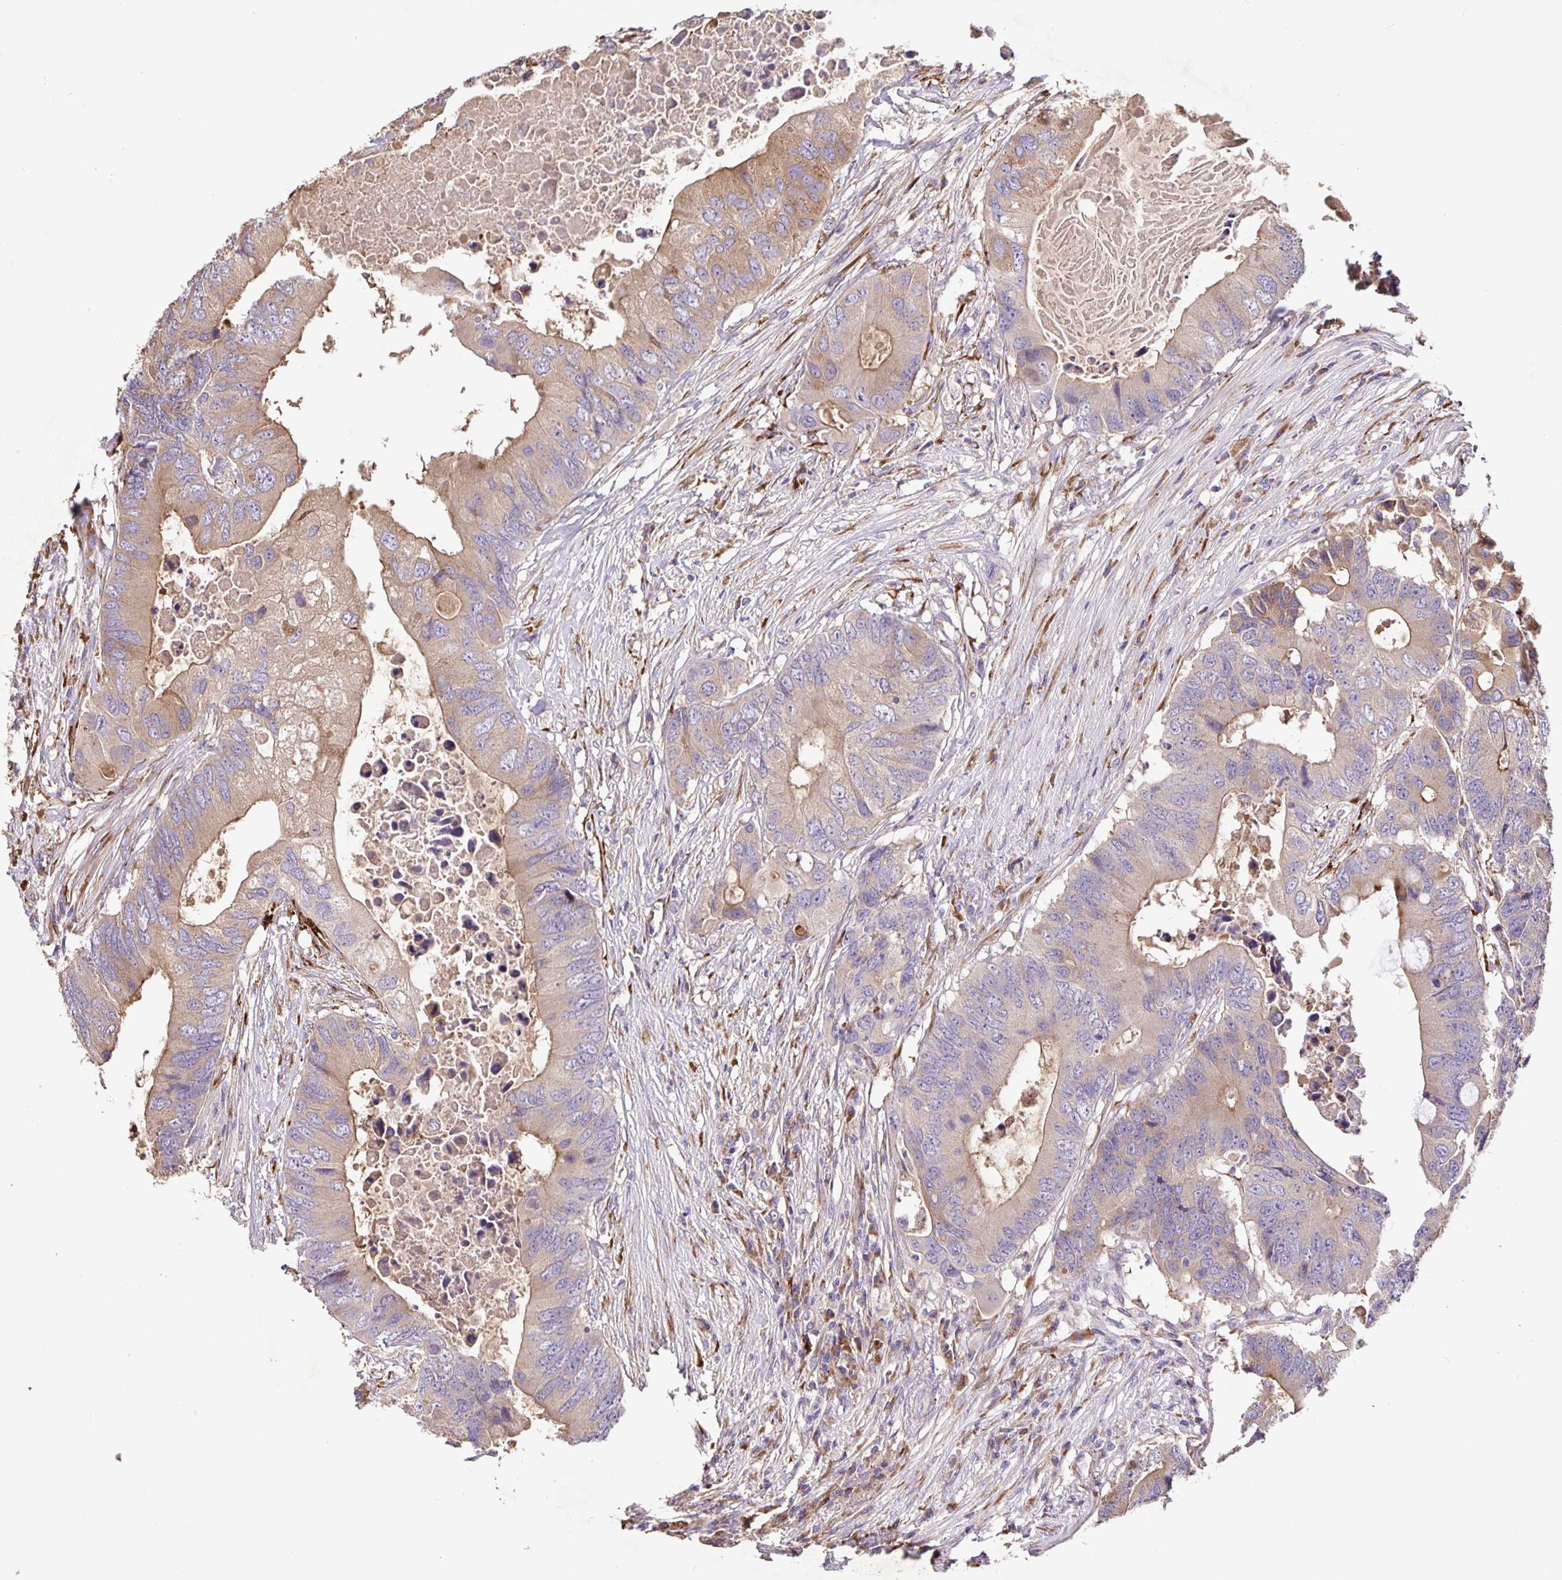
{"staining": {"intensity": "moderate", "quantity": ">75%", "location": "cytoplasmic/membranous"}, "tissue": "colorectal cancer", "cell_type": "Tumor cells", "image_type": "cancer", "snomed": [{"axis": "morphology", "description": "Adenocarcinoma, NOS"}, {"axis": "topography", "description": "Colon"}], "caption": "Approximately >75% of tumor cells in human colorectal cancer show moderate cytoplasmic/membranous protein staining as visualized by brown immunohistochemical staining.", "gene": "EML6", "patient": {"sex": "male", "age": 71}}